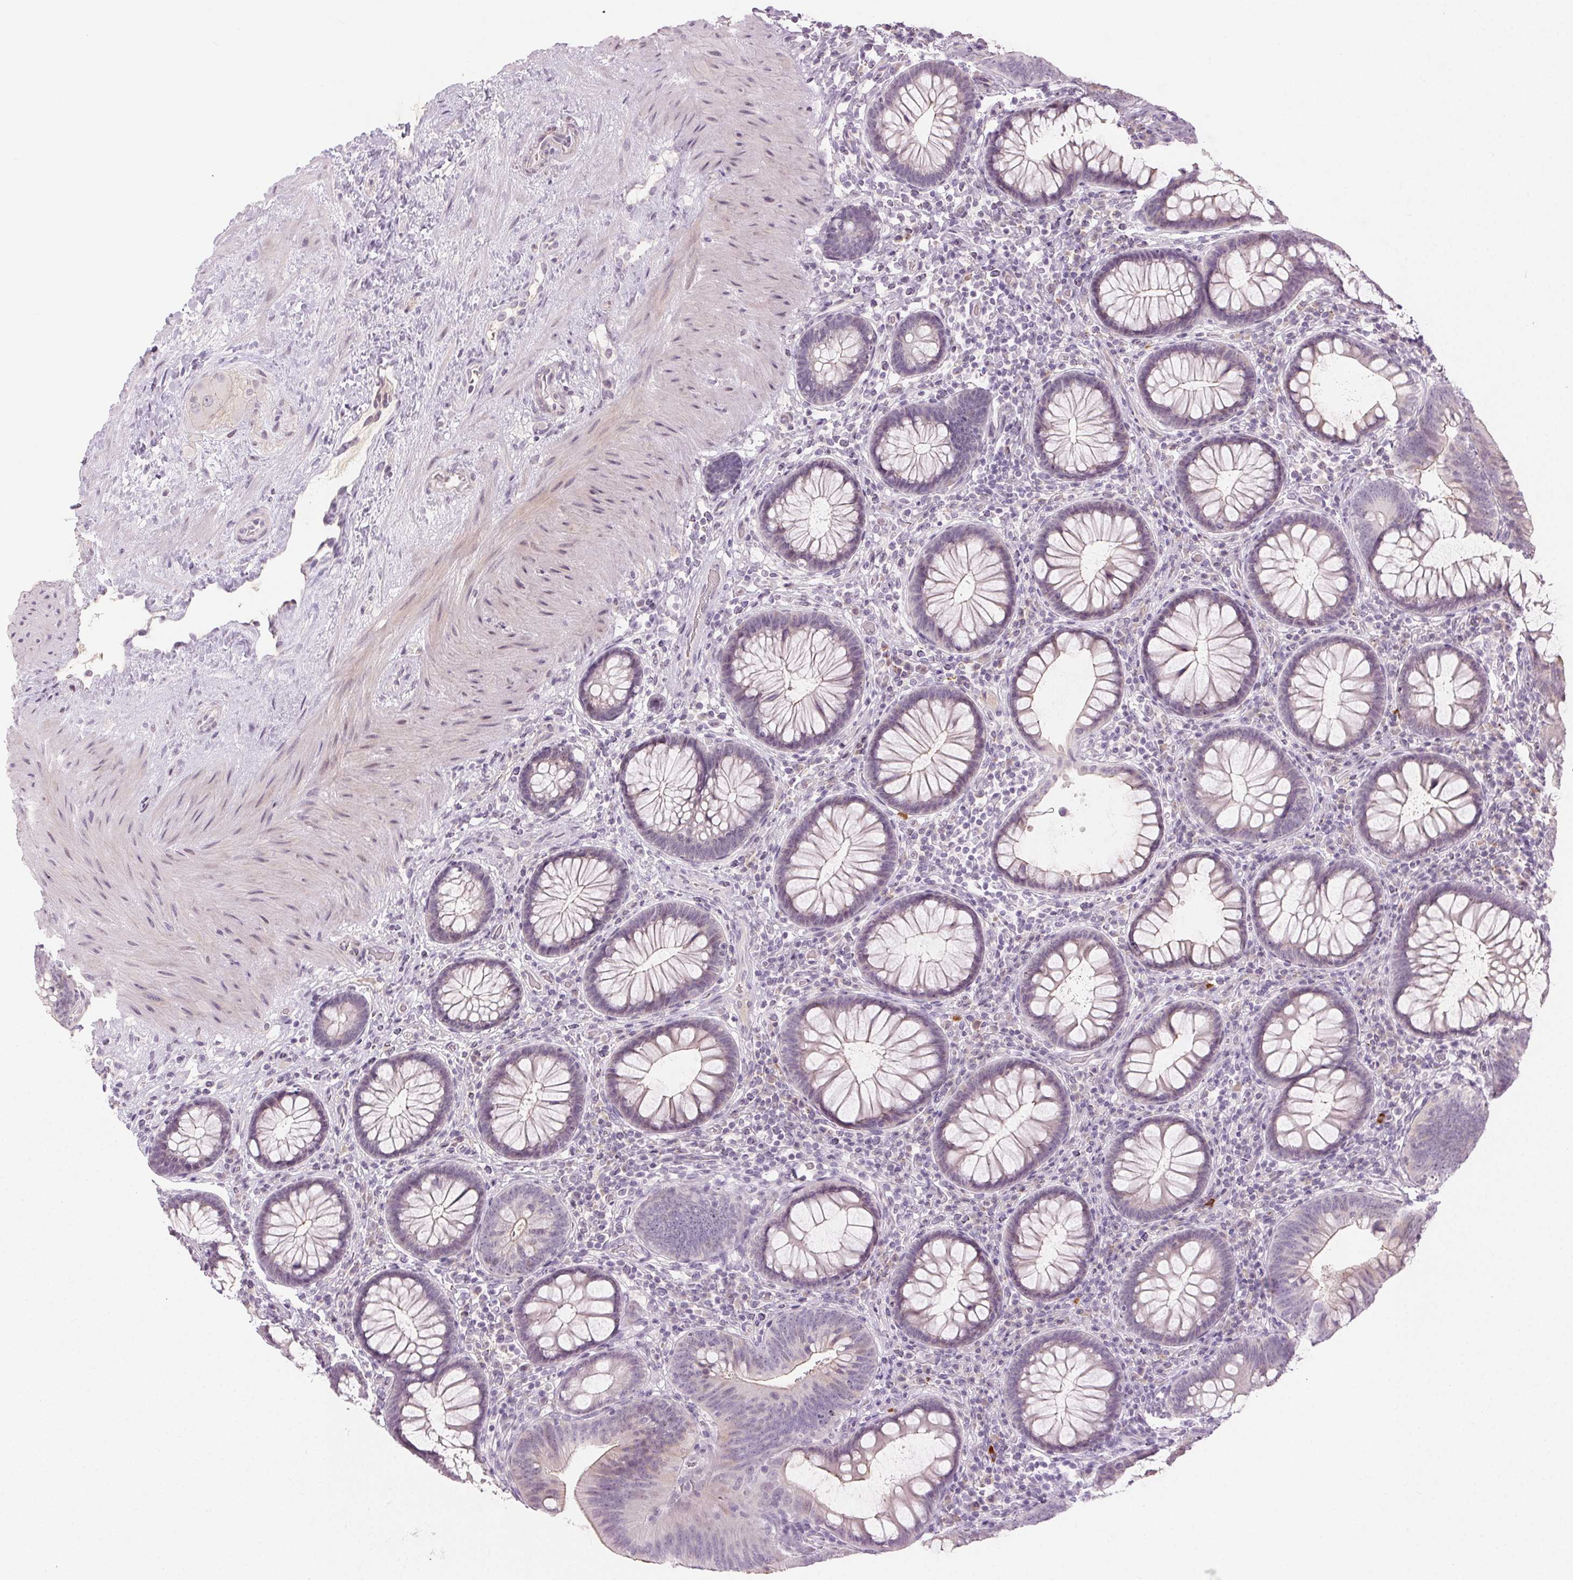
{"staining": {"intensity": "negative", "quantity": "none", "location": "none"}, "tissue": "colon", "cell_type": "Endothelial cells", "image_type": "normal", "snomed": [{"axis": "morphology", "description": "Normal tissue, NOS"}, {"axis": "morphology", "description": "Adenoma, NOS"}, {"axis": "topography", "description": "Soft tissue"}, {"axis": "topography", "description": "Colon"}], "caption": "Photomicrograph shows no protein positivity in endothelial cells of normal colon. (DAB IHC with hematoxylin counter stain).", "gene": "HSF5", "patient": {"sex": "male", "age": 47}}